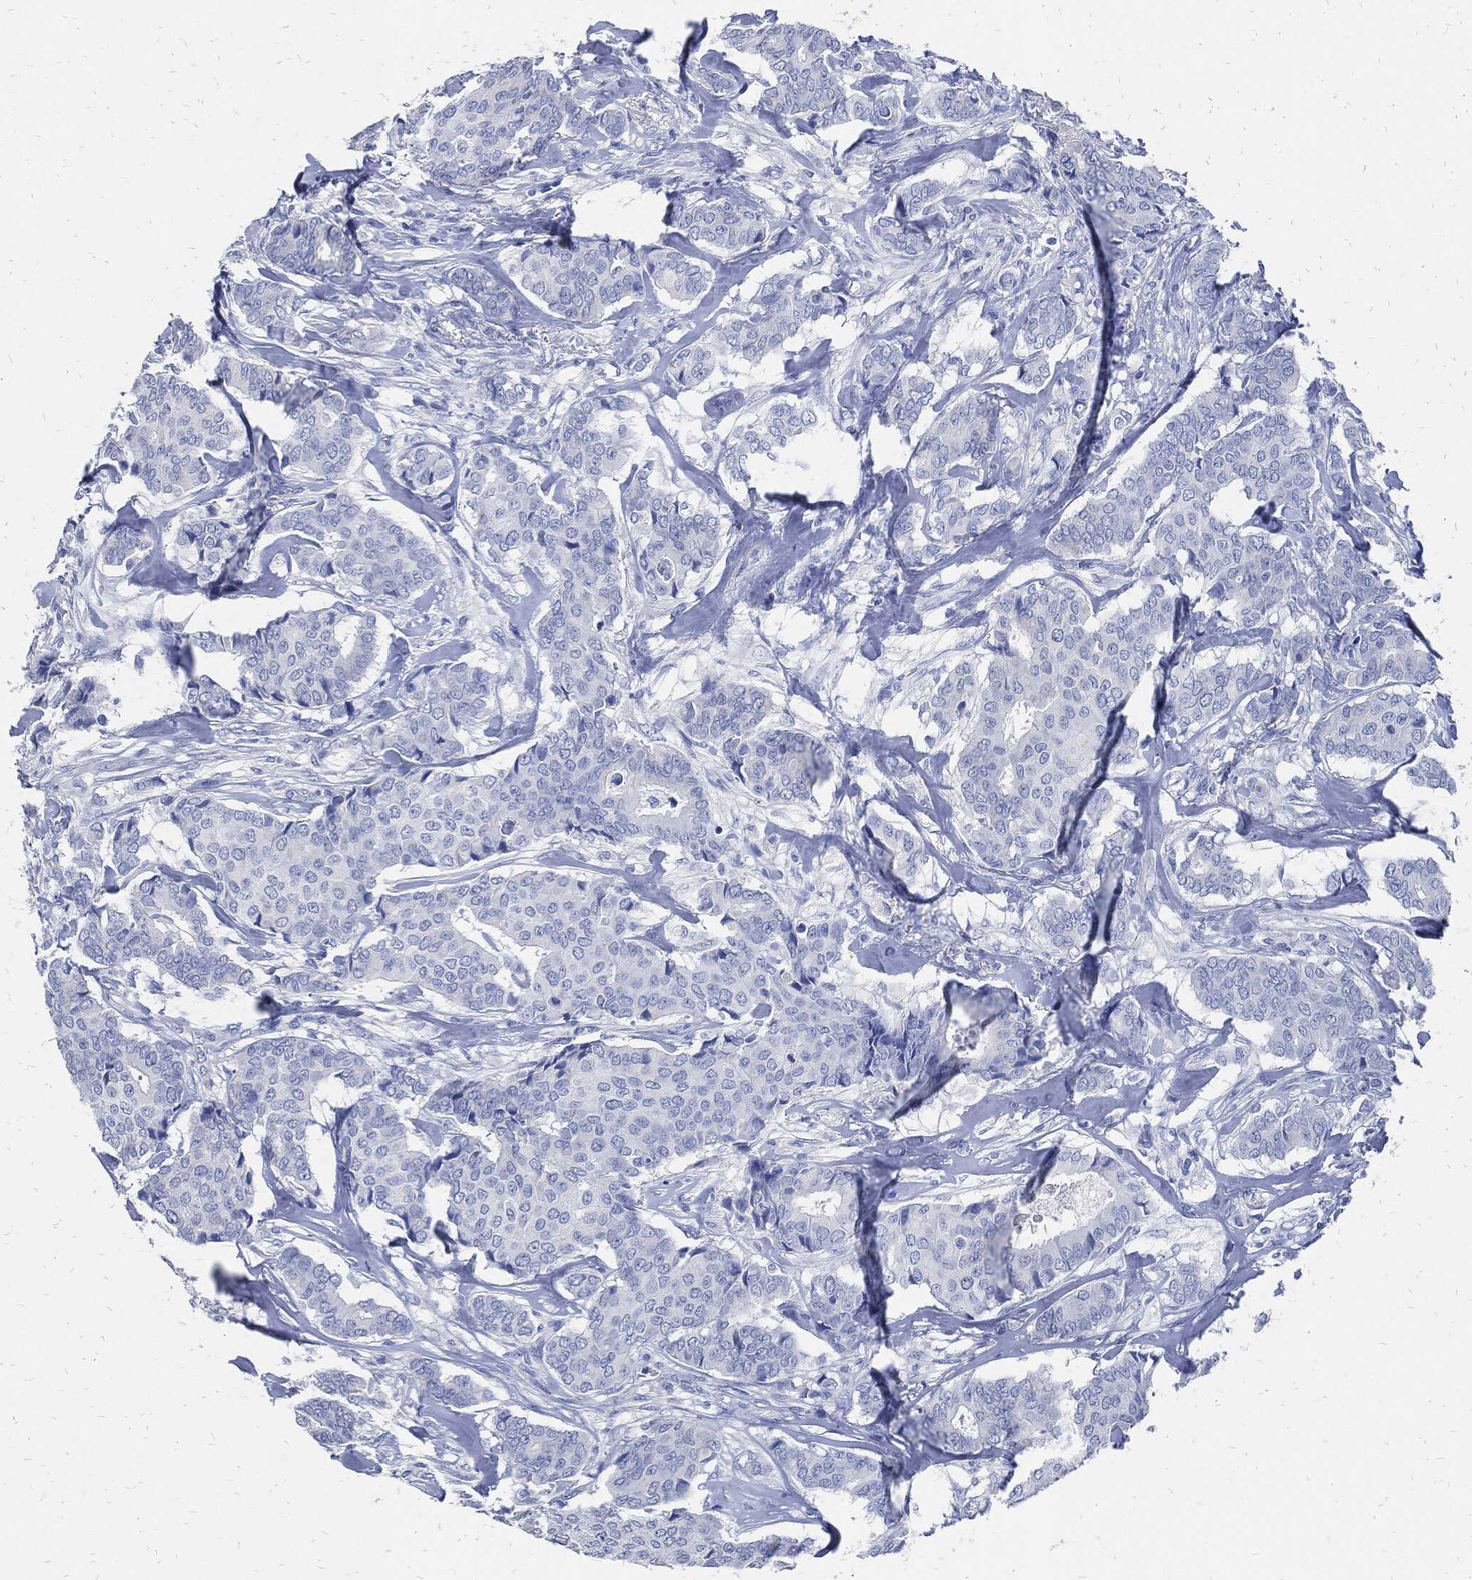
{"staining": {"intensity": "negative", "quantity": "none", "location": "none"}, "tissue": "breast cancer", "cell_type": "Tumor cells", "image_type": "cancer", "snomed": [{"axis": "morphology", "description": "Duct carcinoma"}, {"axis": "topography", "description": "Breast"}], "caption": "Histopathology image shows no protein positivity in tumor cells of infiltrating ductal carcinoma (breast) tissue. (Stains: DAB (3,3'-diaminobenzidine) immunohistochemistry with hematoxylin counter stain, Microscopy: brightfield microscopy at high magnification).", "gene": "FABP4", "patient": {"sex": "female", "age": 75}}